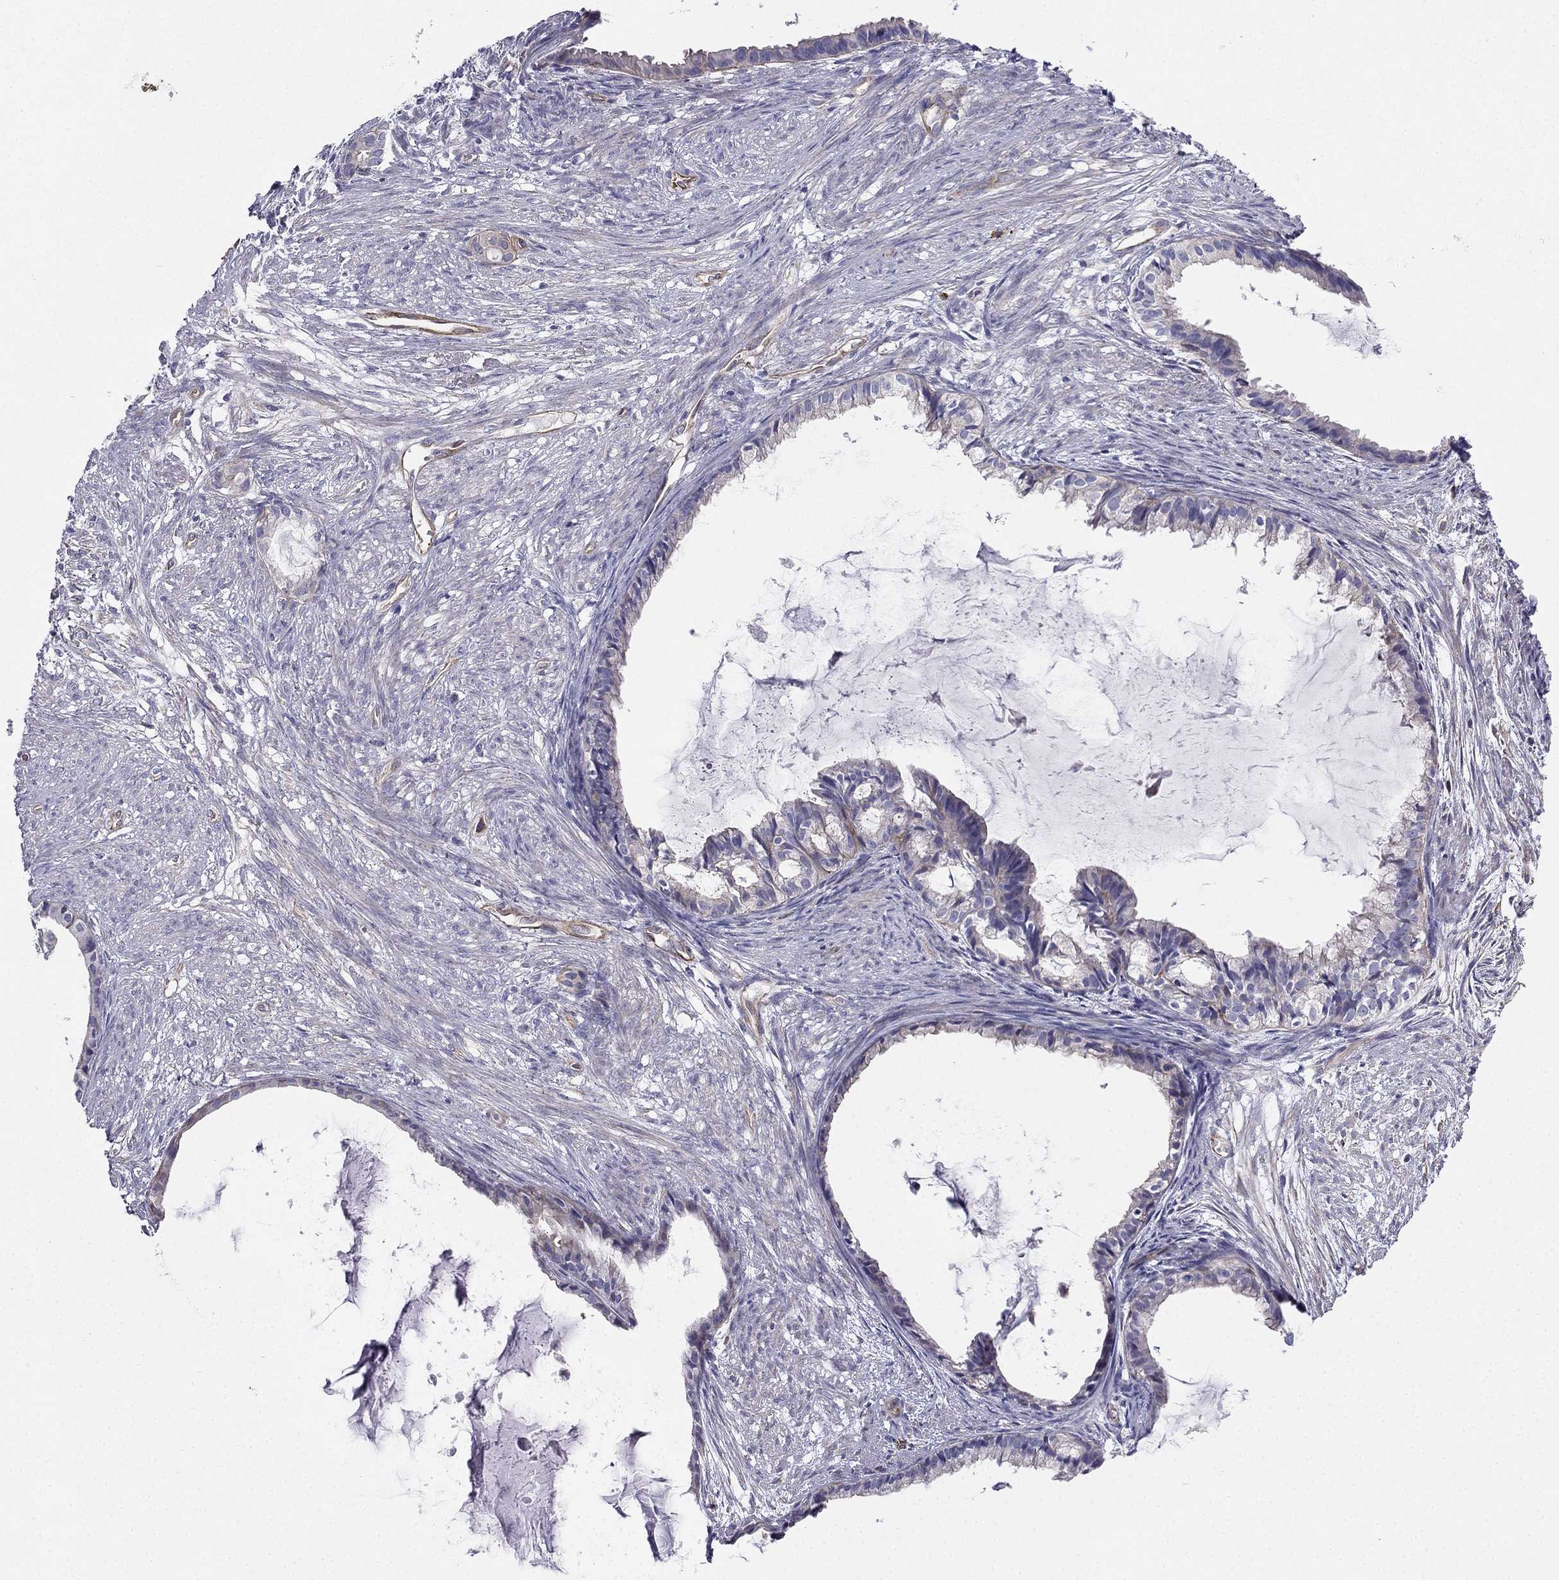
{"staining": {"intensity": "negative", "quantity": "none", "location": "none"}, "tissue": "endometrial cancer", "cell_type": "Tumor cells", "image_type": "cancer", "snomed": [{"axis": "morphology", "description": "Adenocarcinoma, NOS"}, {"axis": "topography", "description": "Endometrium"}], "caption": "This is an immunohistochemistry (IHC) image of endometrial adenocarcinoma. There is no expression in tumor cells.", "gene": "ENOX1", "patient": {"sex": "female", "age": 86}}